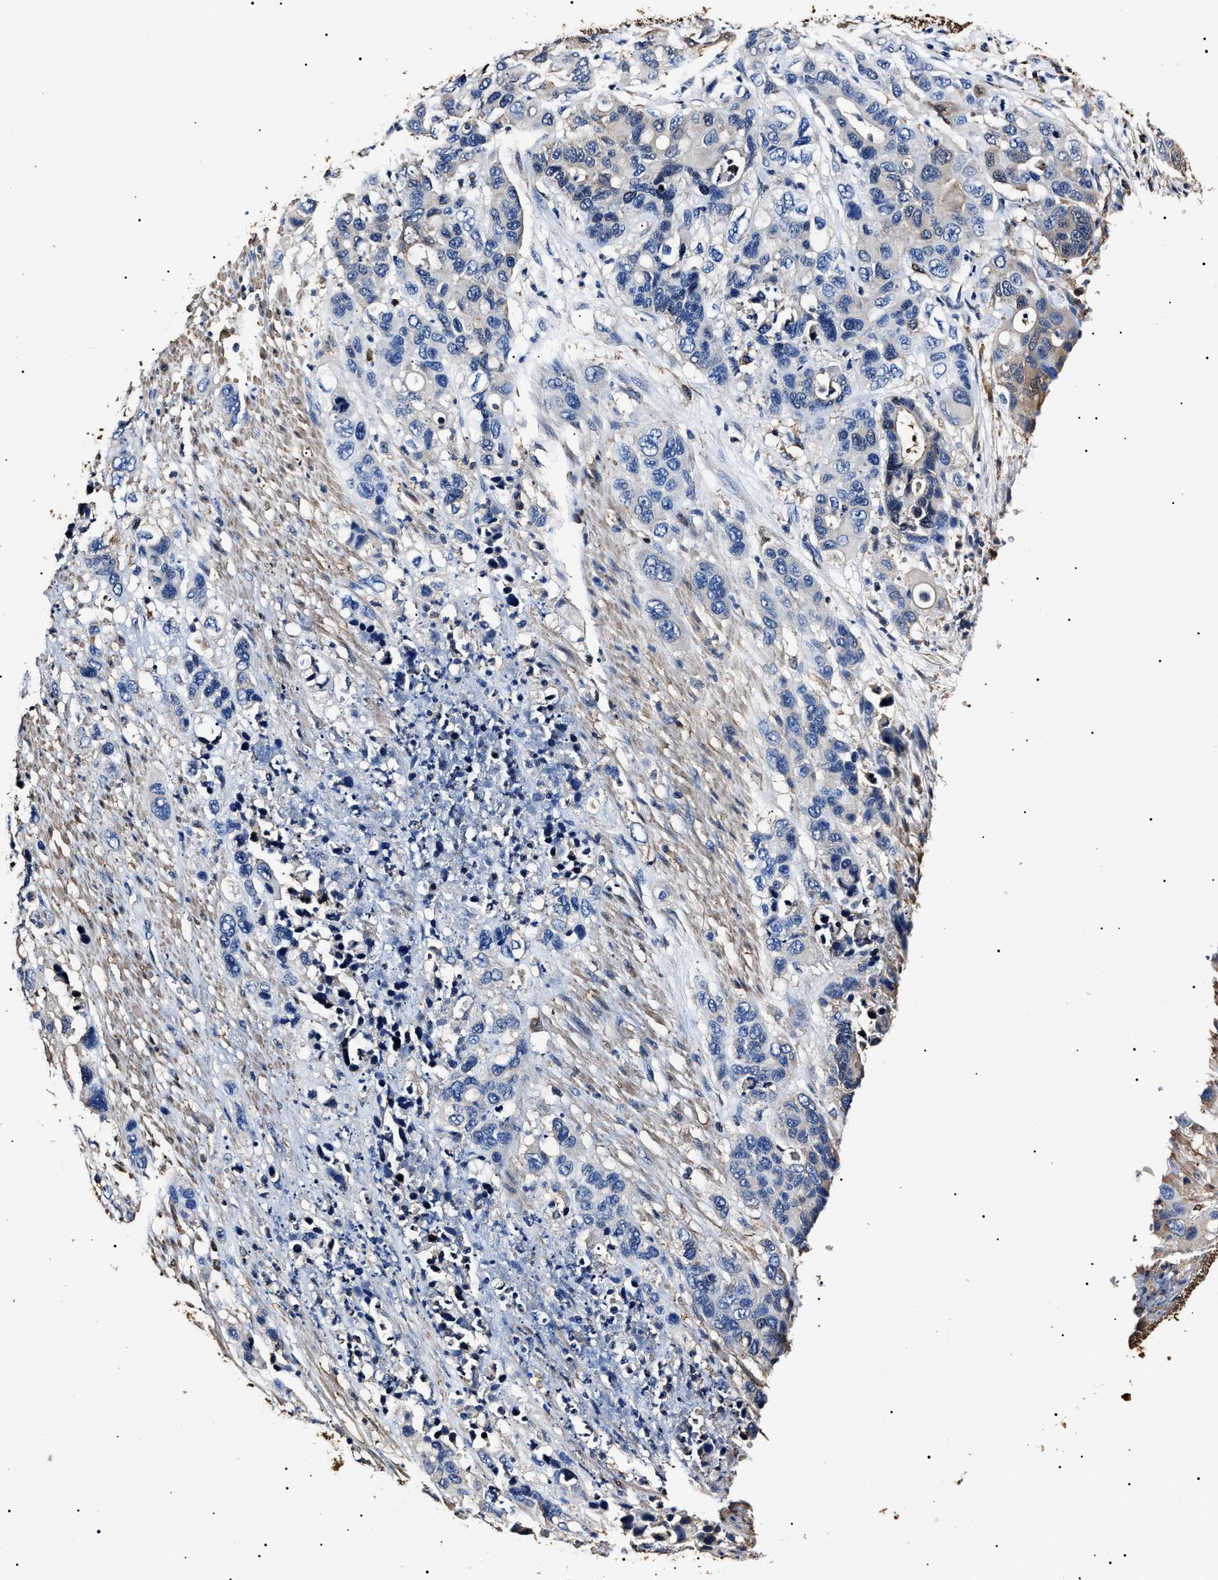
{"staining": {"intensity": "negative", "quantity": "none", "location": "none"}, "tissue": "pancreatic cancer", "cell_type": "Tumor cells", "image_type": "cancer", "snomed": [{"axis": "morphology", "description": "Adenocarcinoma, NOS"}, {"axis": "topography", "description": "Pancreas"}], "caption": "Immunohistochemical staining of pancreatic cancer shows no significant staining in tumor cells.", "gene": "ALDH1A1", "patient": {"sex": "female", "age": 71}}